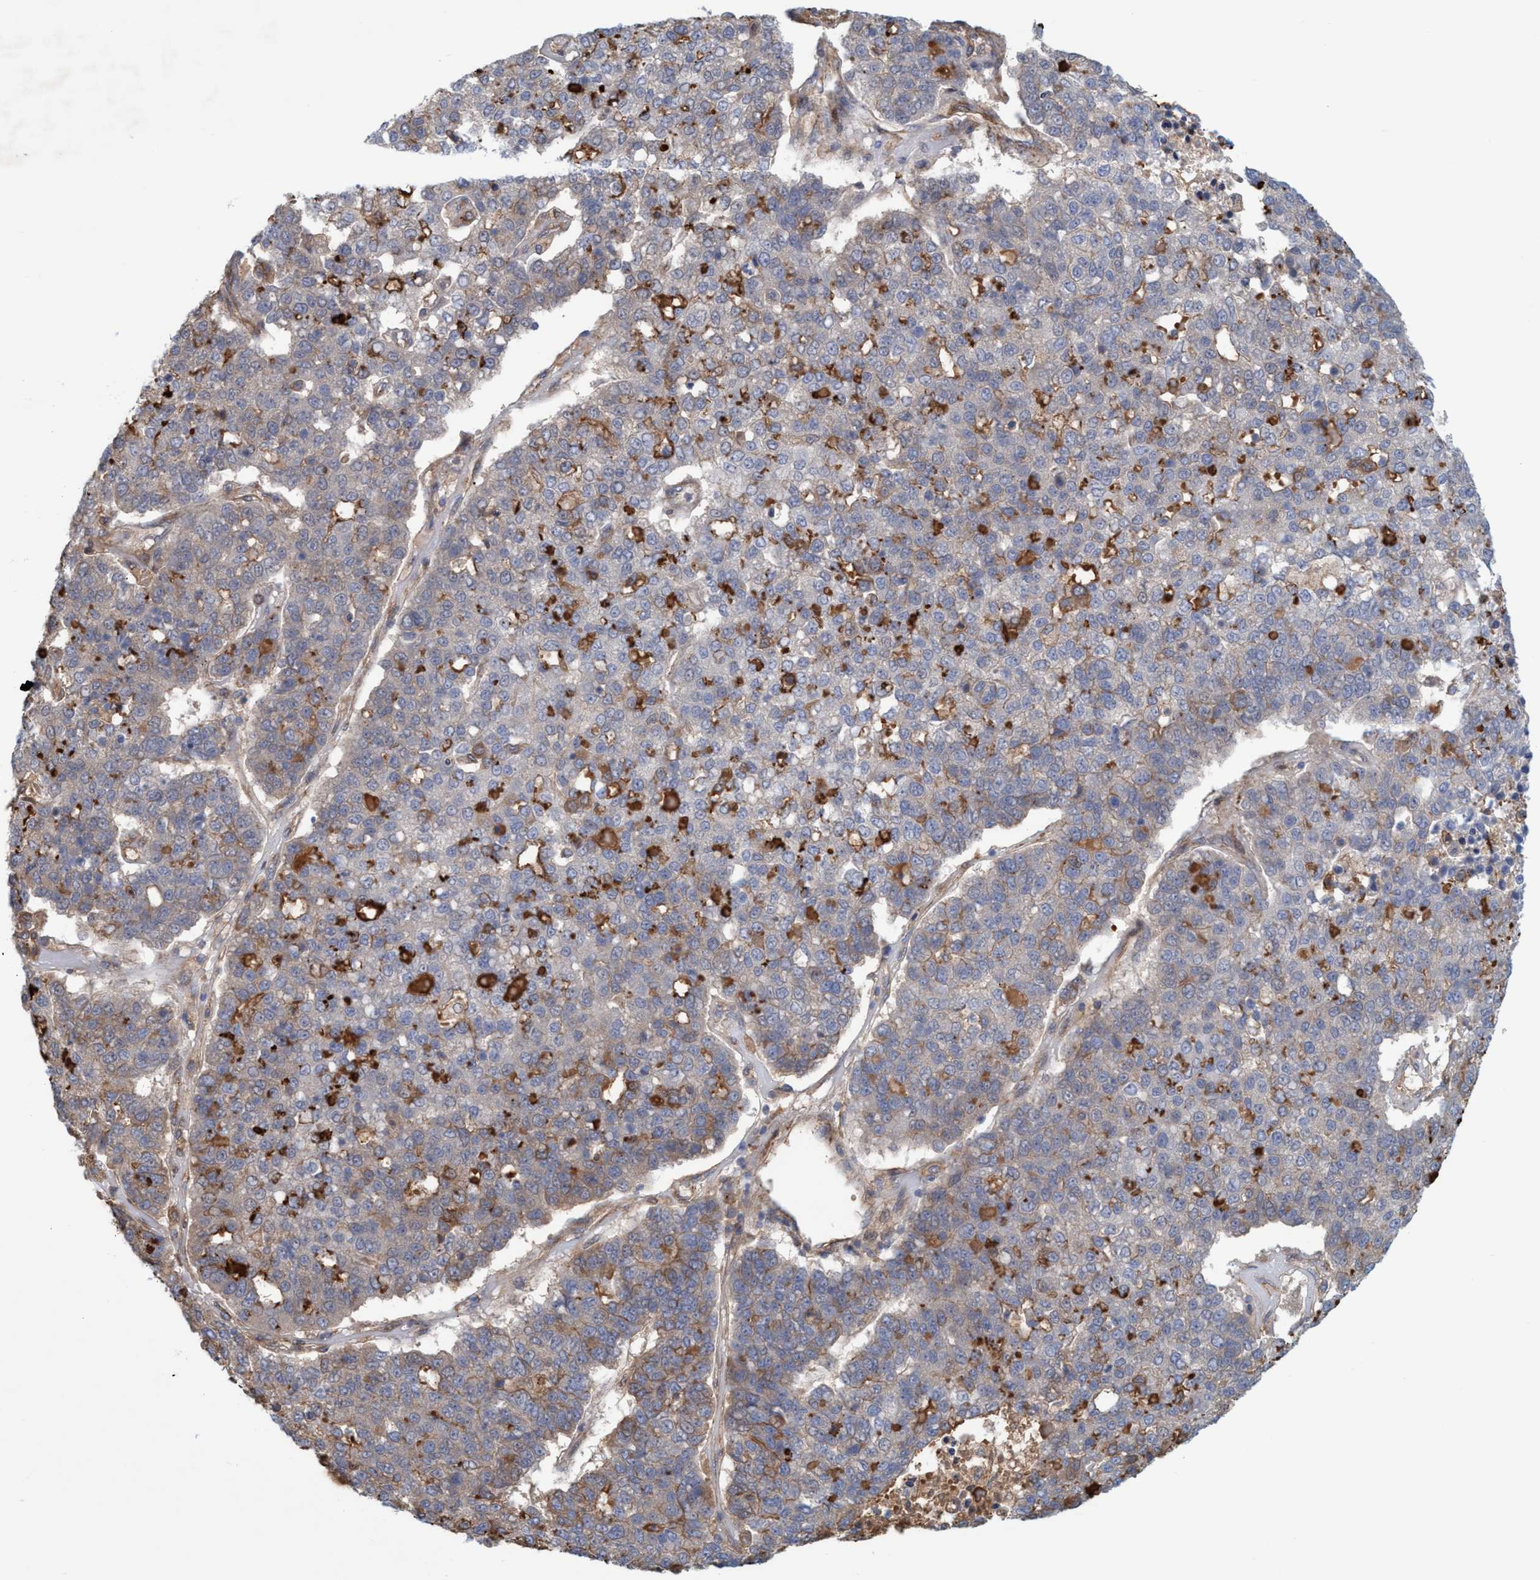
{"staining": {"intensity": "weak", "quantity": "<25%", "location": "cytoplasmic/membranous"}, "tissue": "pancreatic cancer", "cell_type": "Tumor cells", "image_type": "cancer", "snomed": [{"axis": "morphology", "description": "Adenocarcinoma, NOS"}, {"axis": "topography", "description": "Pancreas"}], "caption": "High power microscopy photomicrograph of an IHC micrograph of adenocarcinoma (pancreatic), revealing no significant positivity in tumor cells. (DAB immunohistochemistry visualized using brightfield microscopy, high magnification).", "gene": "SPECC1", "patient": {"sex": "female", "age": 61}}